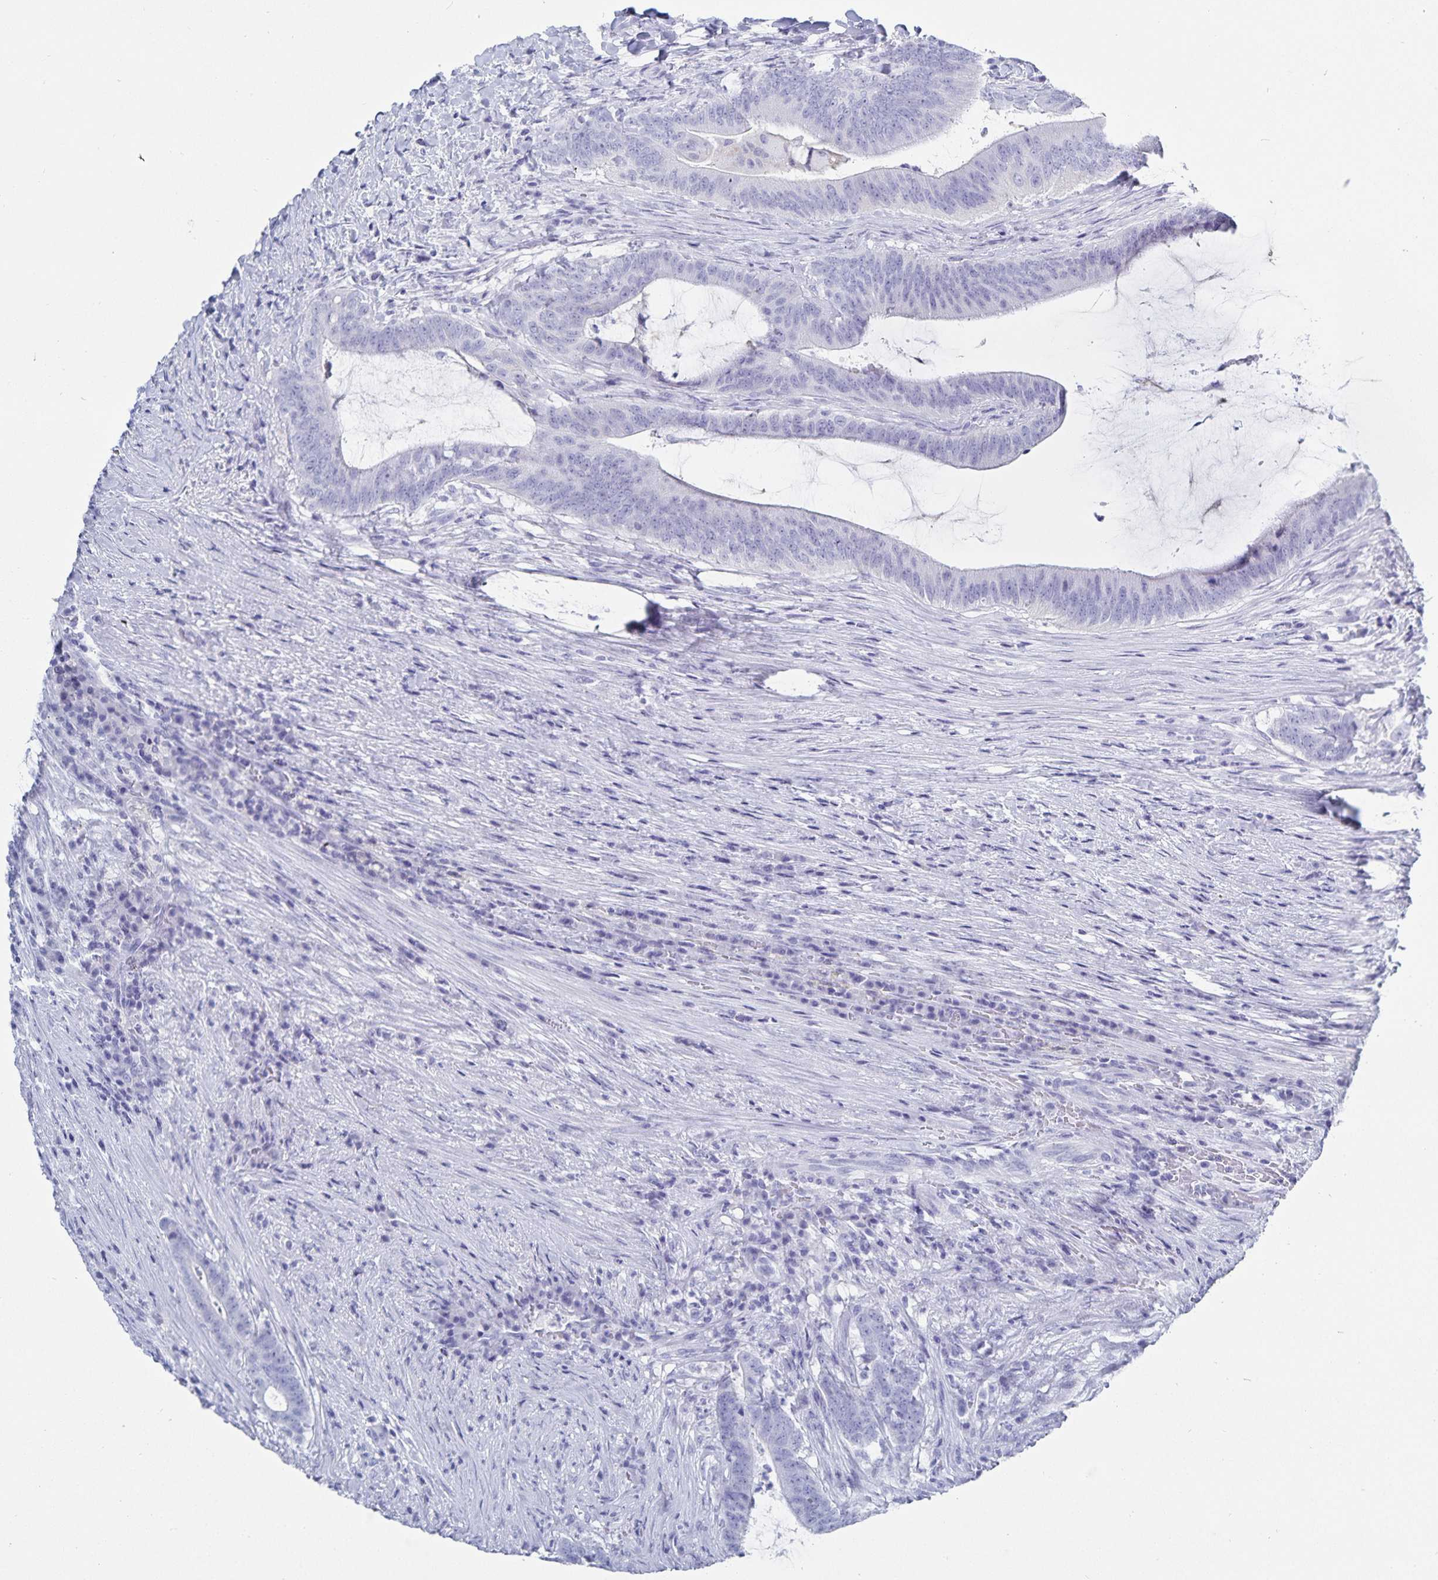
{"staining": {"intensity": "negative", "quantity": "none", "location": "none"}, "tissue": "colorectal cancer", "cell_type": "Tumor cells", "image_type": "cancer", "snomed": [{"axis": "morphology", "description": "Adenocarcinoma, NOS"}, {"axis": "topography", "description": "Colon"}], "caption": "The micrograph demonstrates no significant staining in tumor cells of adenocarcinoma (colorectal). (DAB IHC visualized using brightfield microscopy, high magnification).", "gene": "C19orf73", "patient": {"sex": "female", "age": 43}}